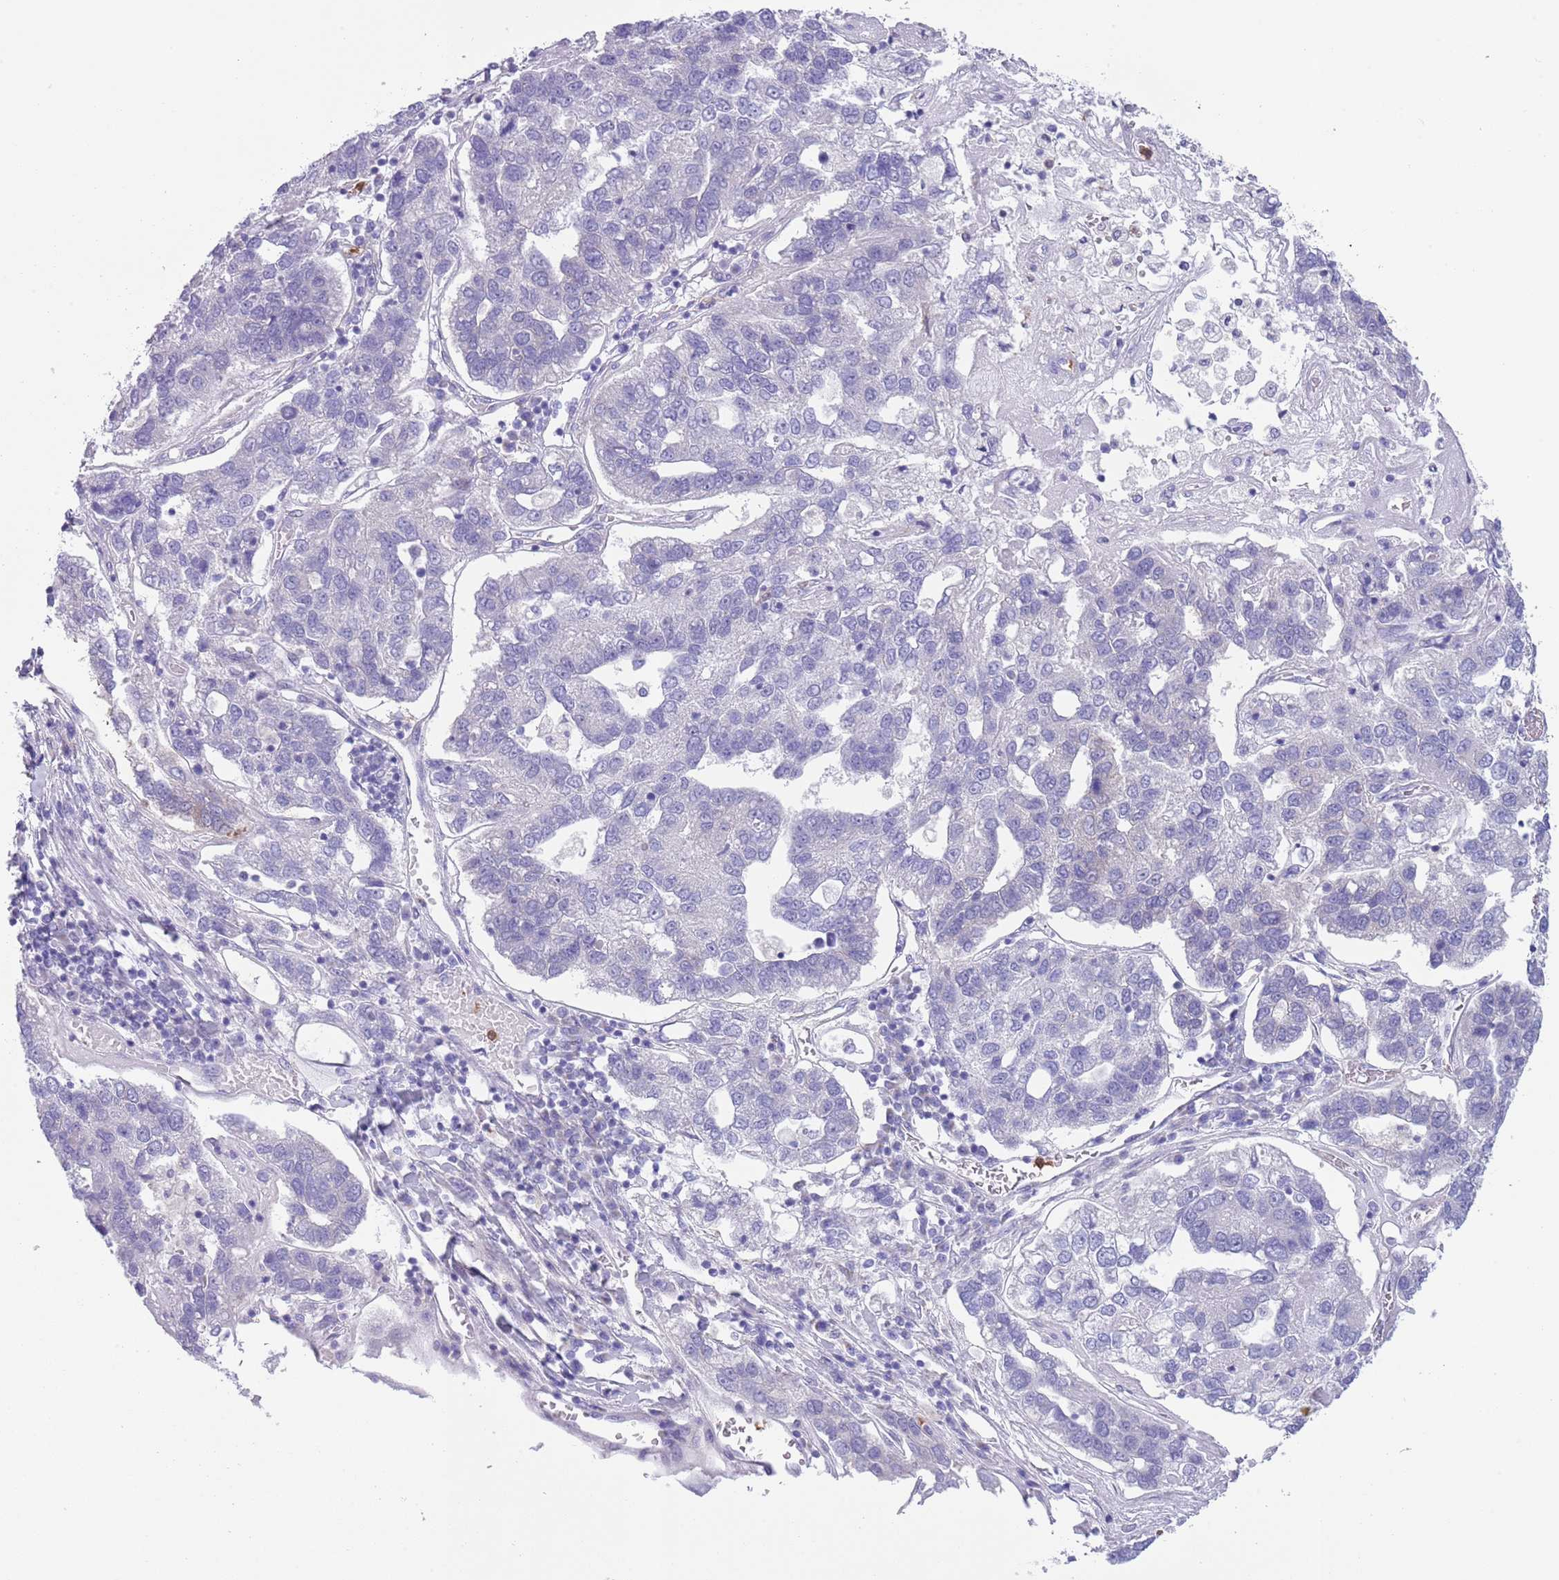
{"staining": {"intensity": "negative", "quantity": "none", "location": "none"}, "tissue": "pancreatic cancer", "cell_type": "Tumor cells", "image_type": "cancer", "snomed": [{"axis": "morphology", "description": "Adenocarcinoma, NOS"}, {"axis": "topography", "description": "Pancreas"}], "caption": "Adenocarcinoma (pancreatic) stained for a protein using immunohistochemistry exhibits no positivity tumor cells.", "gene": "ZFP2", "patient": {"sex": "female", "age": 61}}